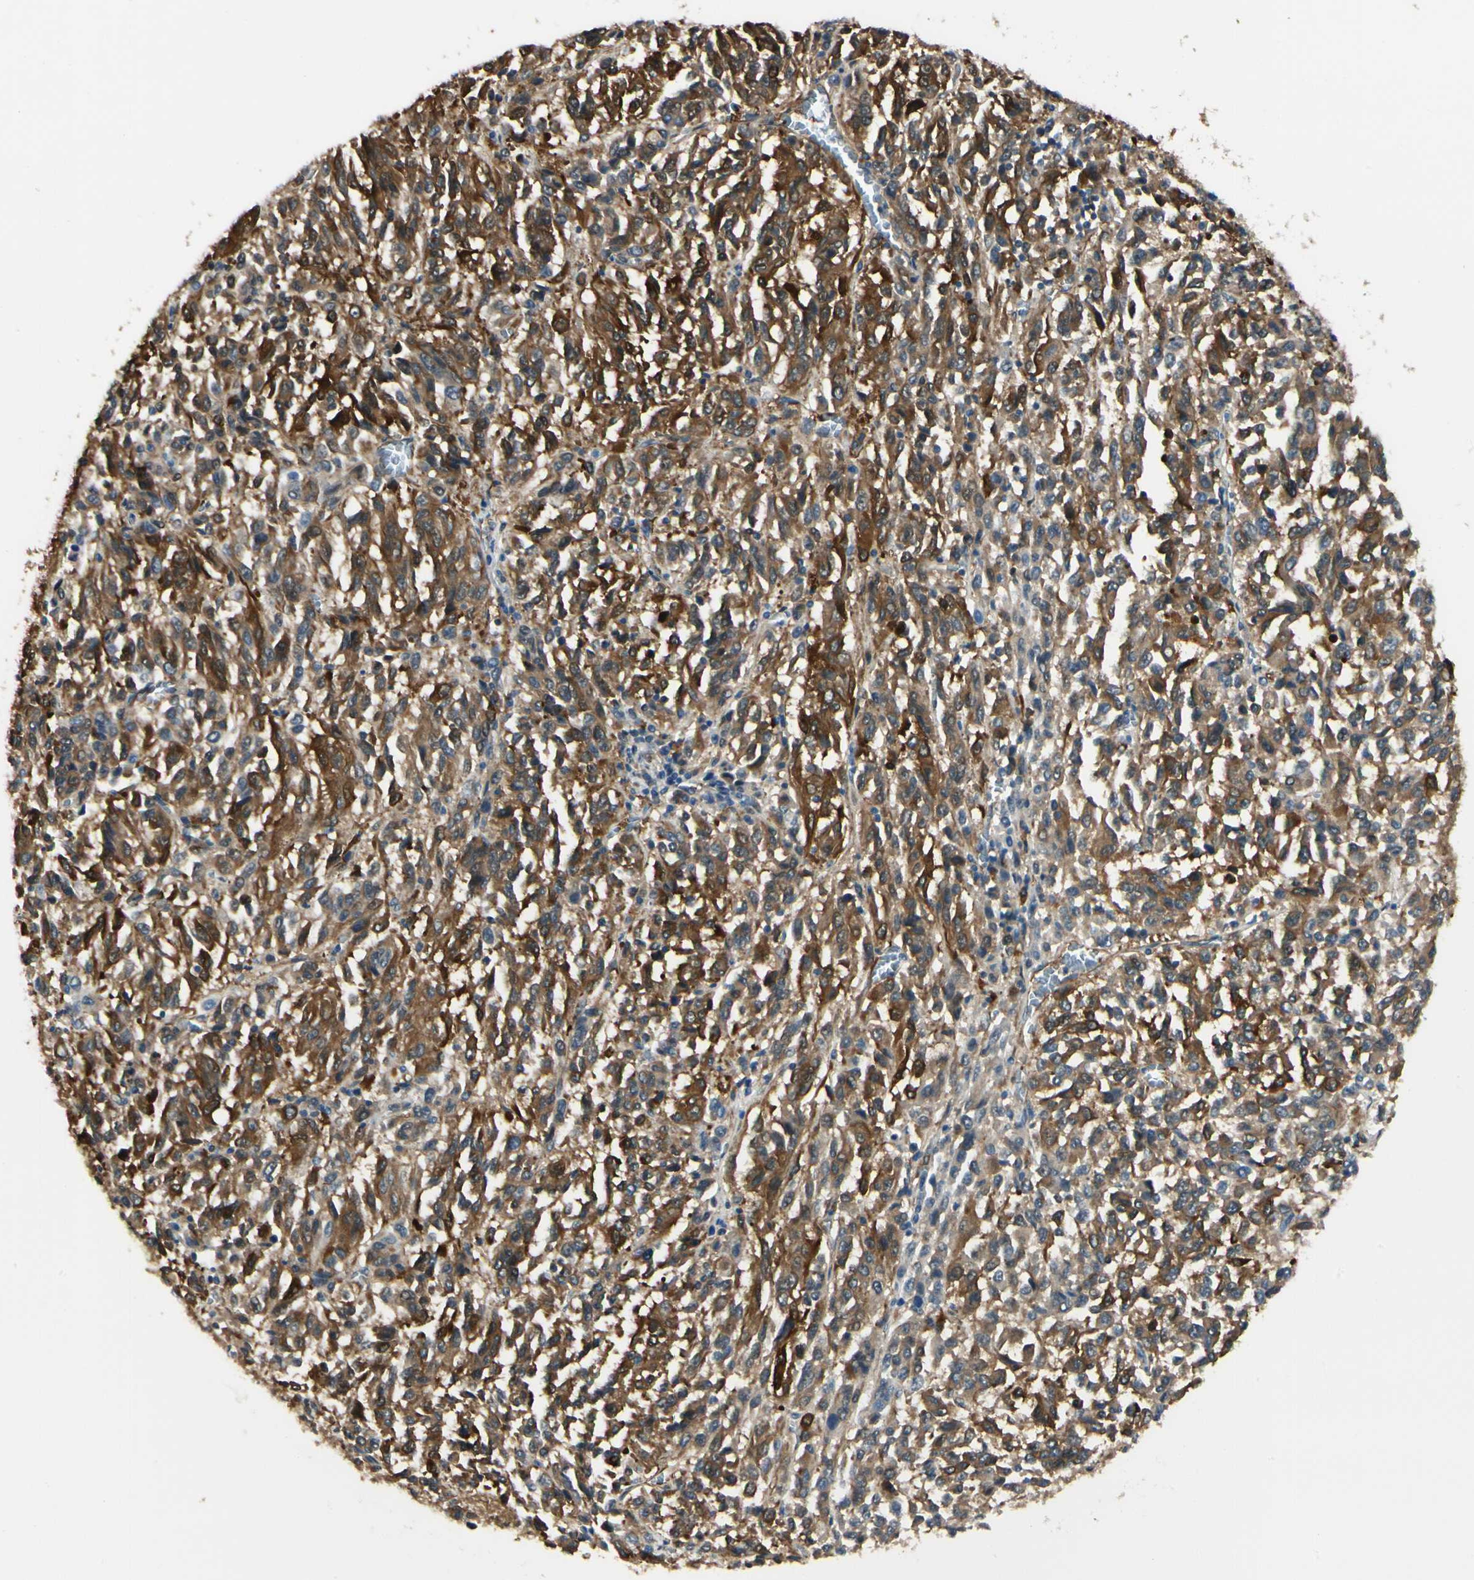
{"staining": {"intensity": "strong", "quantity": ">75%", "location": "cytoplasmic/membranous"}, "tissue": "melanoma", "cell_type": "Tumor cells", "image_type": "cancer", "snomed": [{"axis": "morphology", "description": "Malignant melanoma, Metastatic site"}, {"axis": "topography", "description": "Lung"}], "caption": "Immunohistochemical staining of melanoma exhibits high levels of strong cytoplasmic/membranous expression in about >75% of tumor cells.", "gene": "FTH1", "patient": {"sex": "male", "age": 64}}